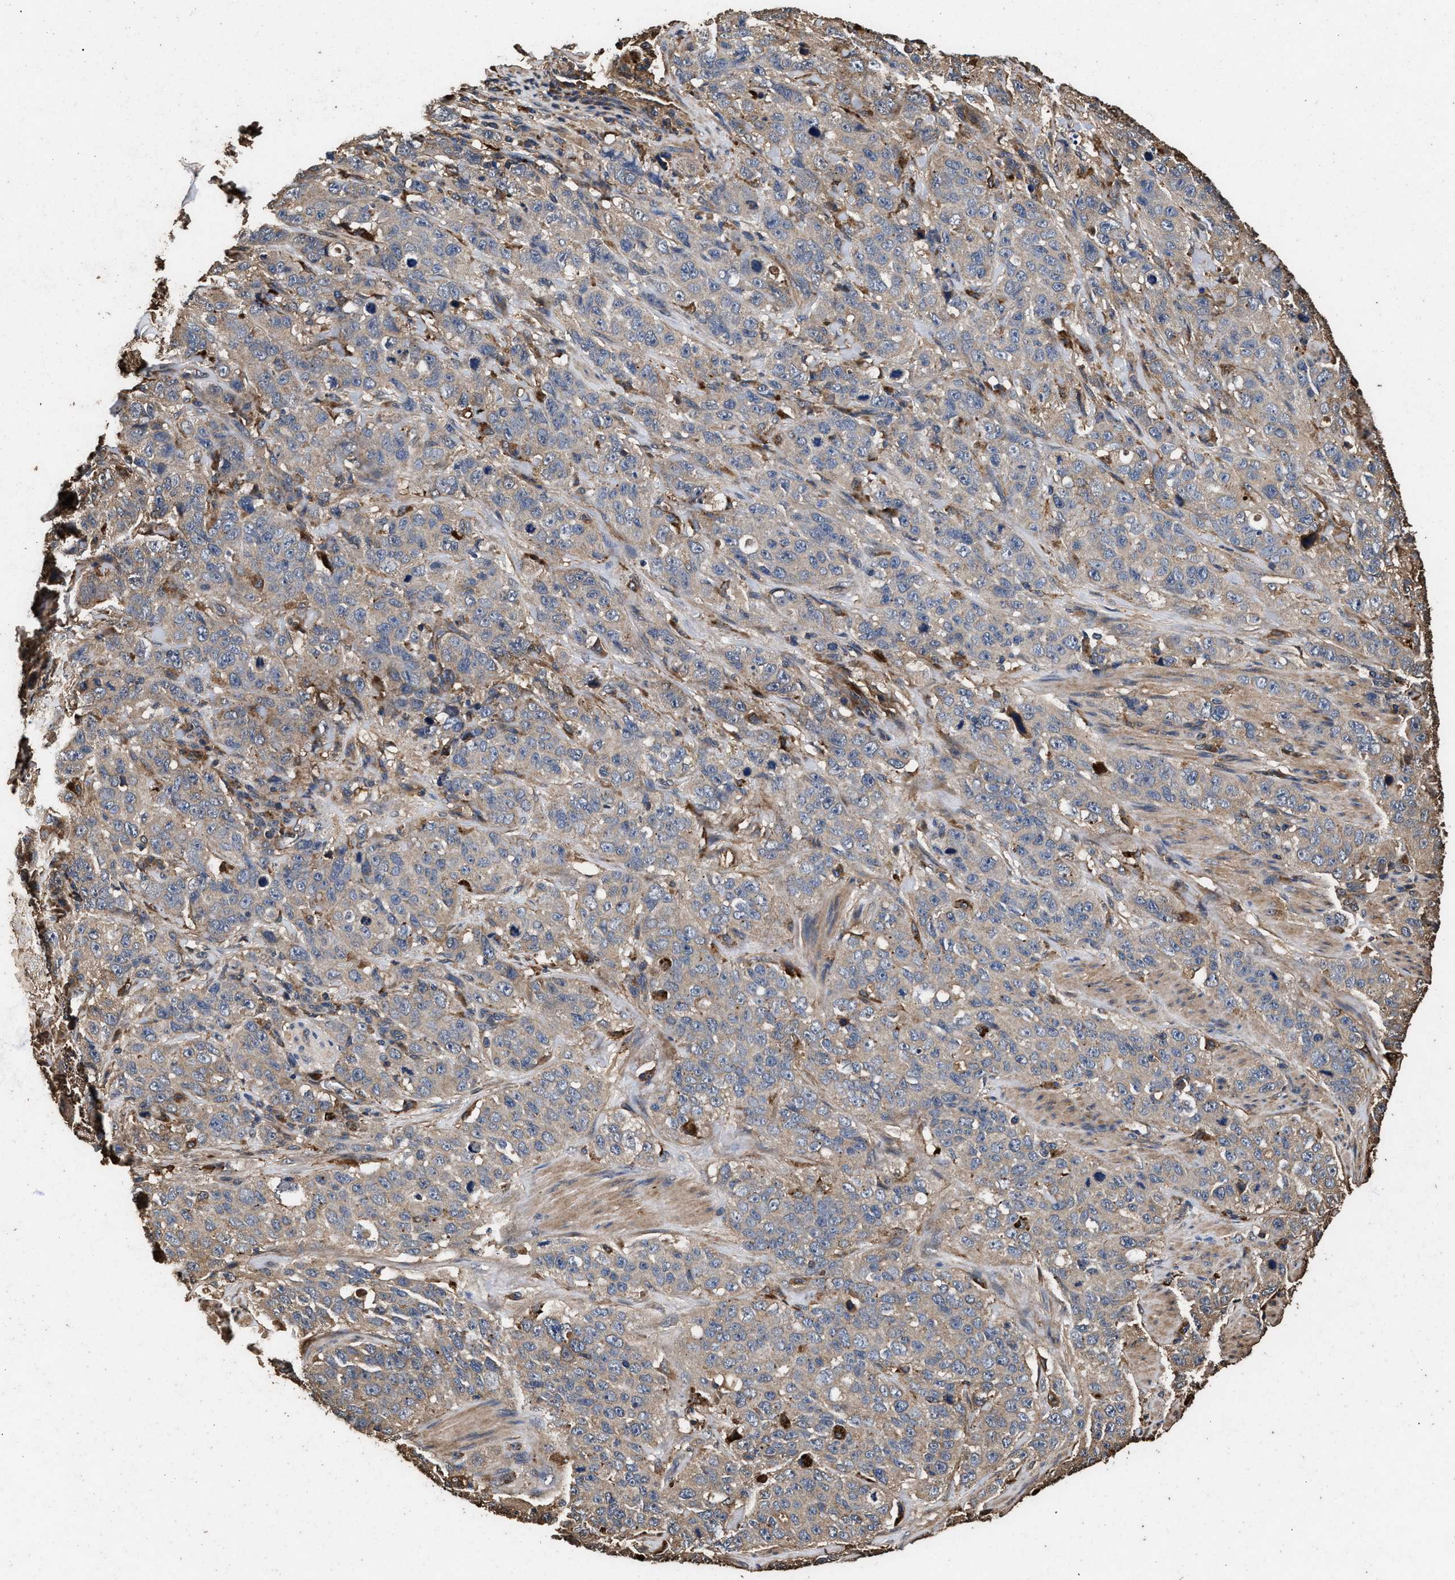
{"staining": {"intensity": "weak", "quantity": ">75%", "location": "cytoplasmic/membranous"}, "tissue": "stomach cancer", "cell_type": "Tumor cells", "image_type": "cancer", "snomed": [{"axis": "morphology", "description": "Adenocarcinoma, NOS"}, {"axis": "topography", "description": "Stomach"}], "caption": "Stomach adenocarcinoma stained with DAB (3,3'-diaminobenzidine) immunohistochemistry (IHC) shows low levels of weak cytoplasmic/membranous staining in approximately >75% of tumor cells.", "gene": "KYAT1", "patient": {"sex": "male", "age": 48}}